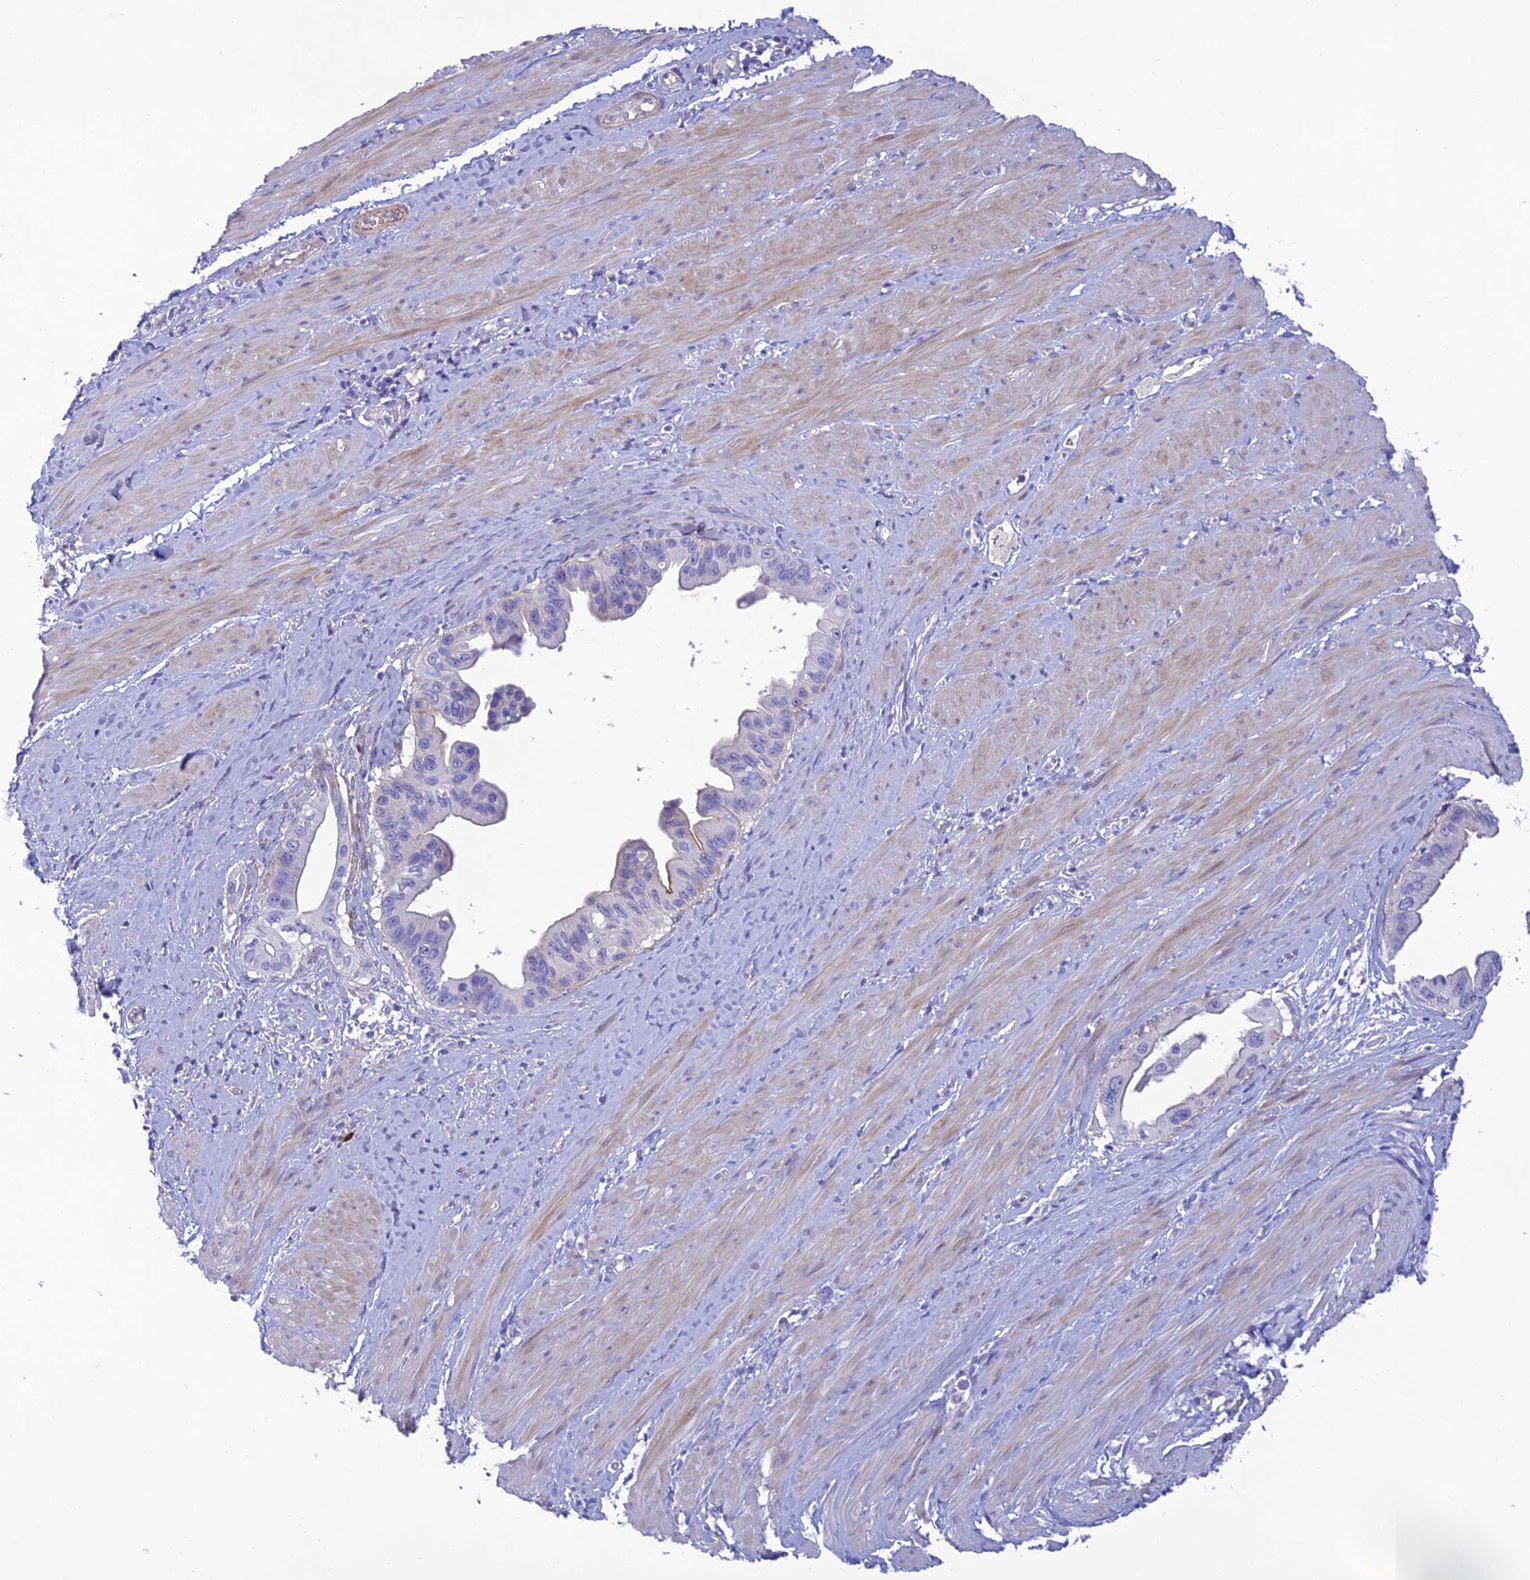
{"staining": {"intensity": "weak", "quantity": "<25%", "location": "cytoplasmic/membranous"}, "tissue": "pancreatic cancer", "cell_type": "Tumor cells", "image_type": "cancer", "snomed": [{"axis": "morphology", "description": "Adenocarcinoma, NOS"}, {"axis": "topography", "description": "Pancreas"}], "caption": "A photomicrograph of human adenocarcinoma (pancreatic) is negative for staining in tumor cells.", "gene": "OR56B1", "patient": {"sex": "female", "age": 56}}